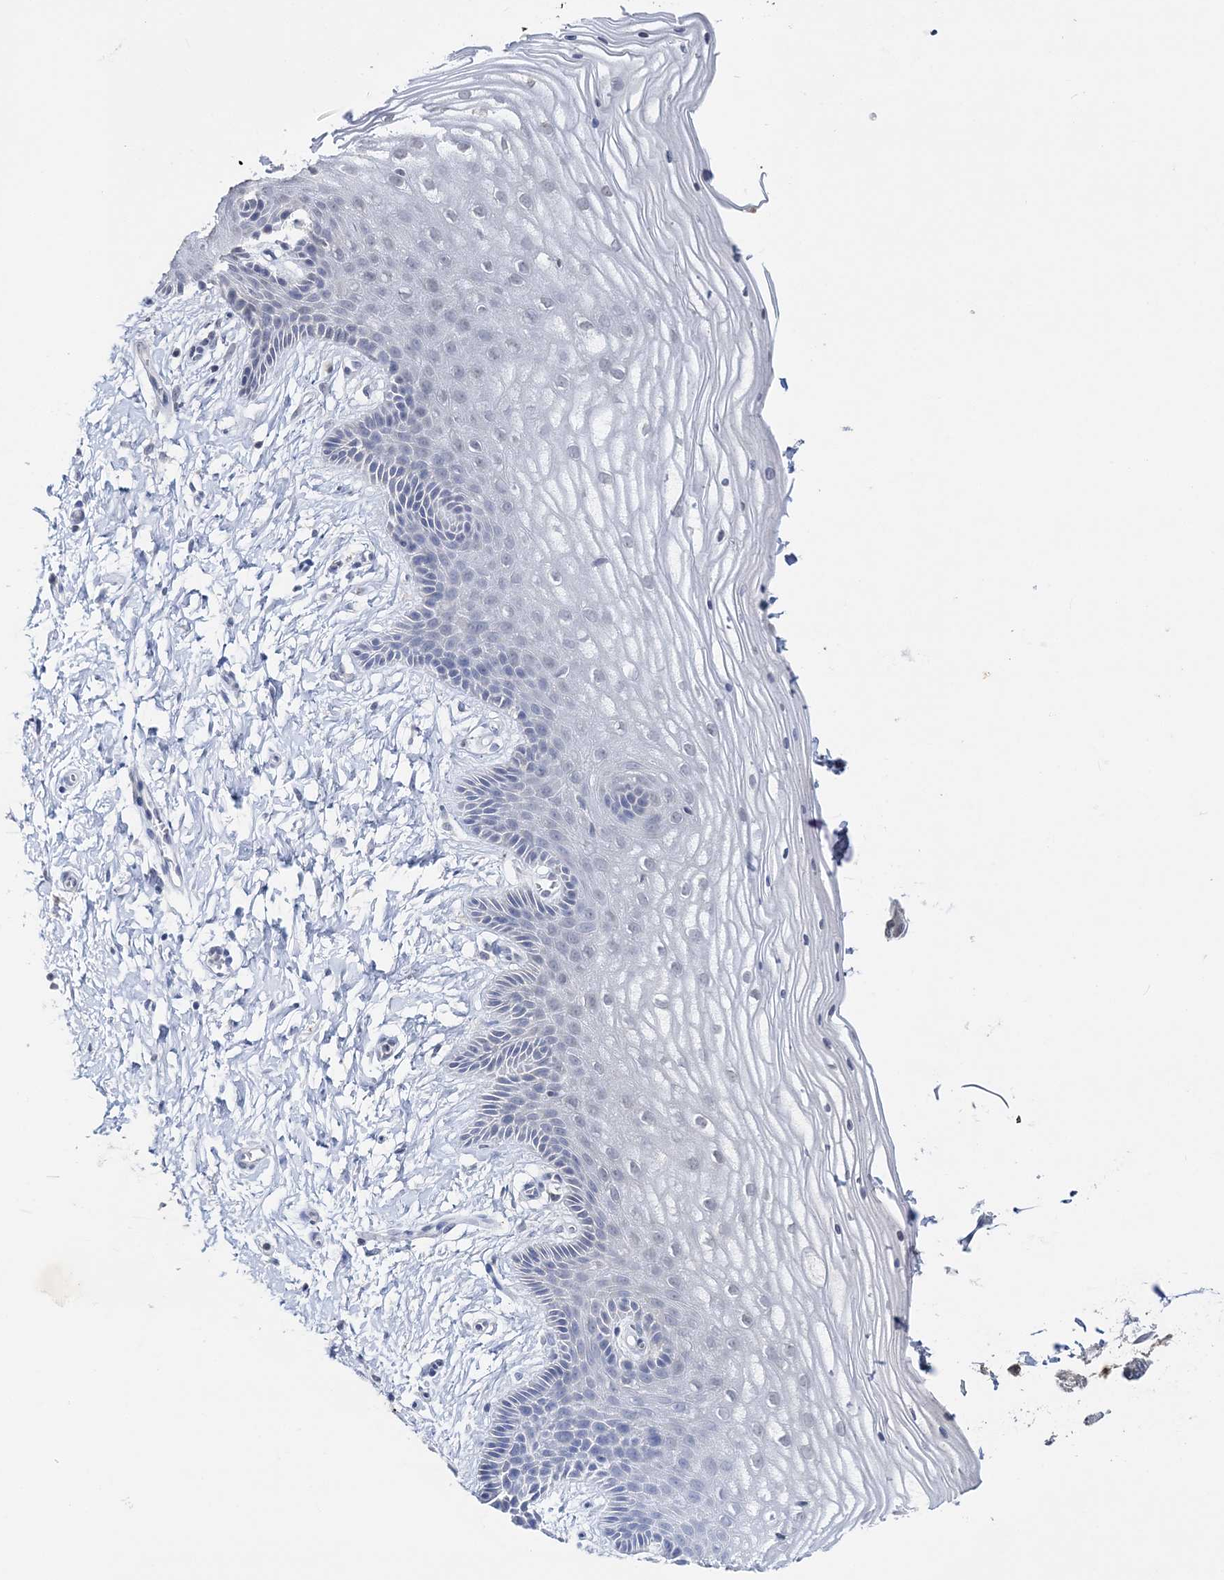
{"staining": {"intensity": "moderate", "quantity": "<25%", "location": "nuclear"}, "tissue": "vagina", "cell_type": "Squamous epithelial cells", "image_type": "normal", "snomed": [{"axis": "morphology", "description": "Normal tissue, NOS"}, {"axis": "topography", "description": "Vagina"}, {"axis": "topography", "description": "Cervix"}], "caption": "DAB immunohistochemical staining of normal vagina shows moderate nuclear protein expression in about <25% of squamous epithelial cells.", "gene": "SOWAHB", "patient": {"sex": "female", "age": 40}}